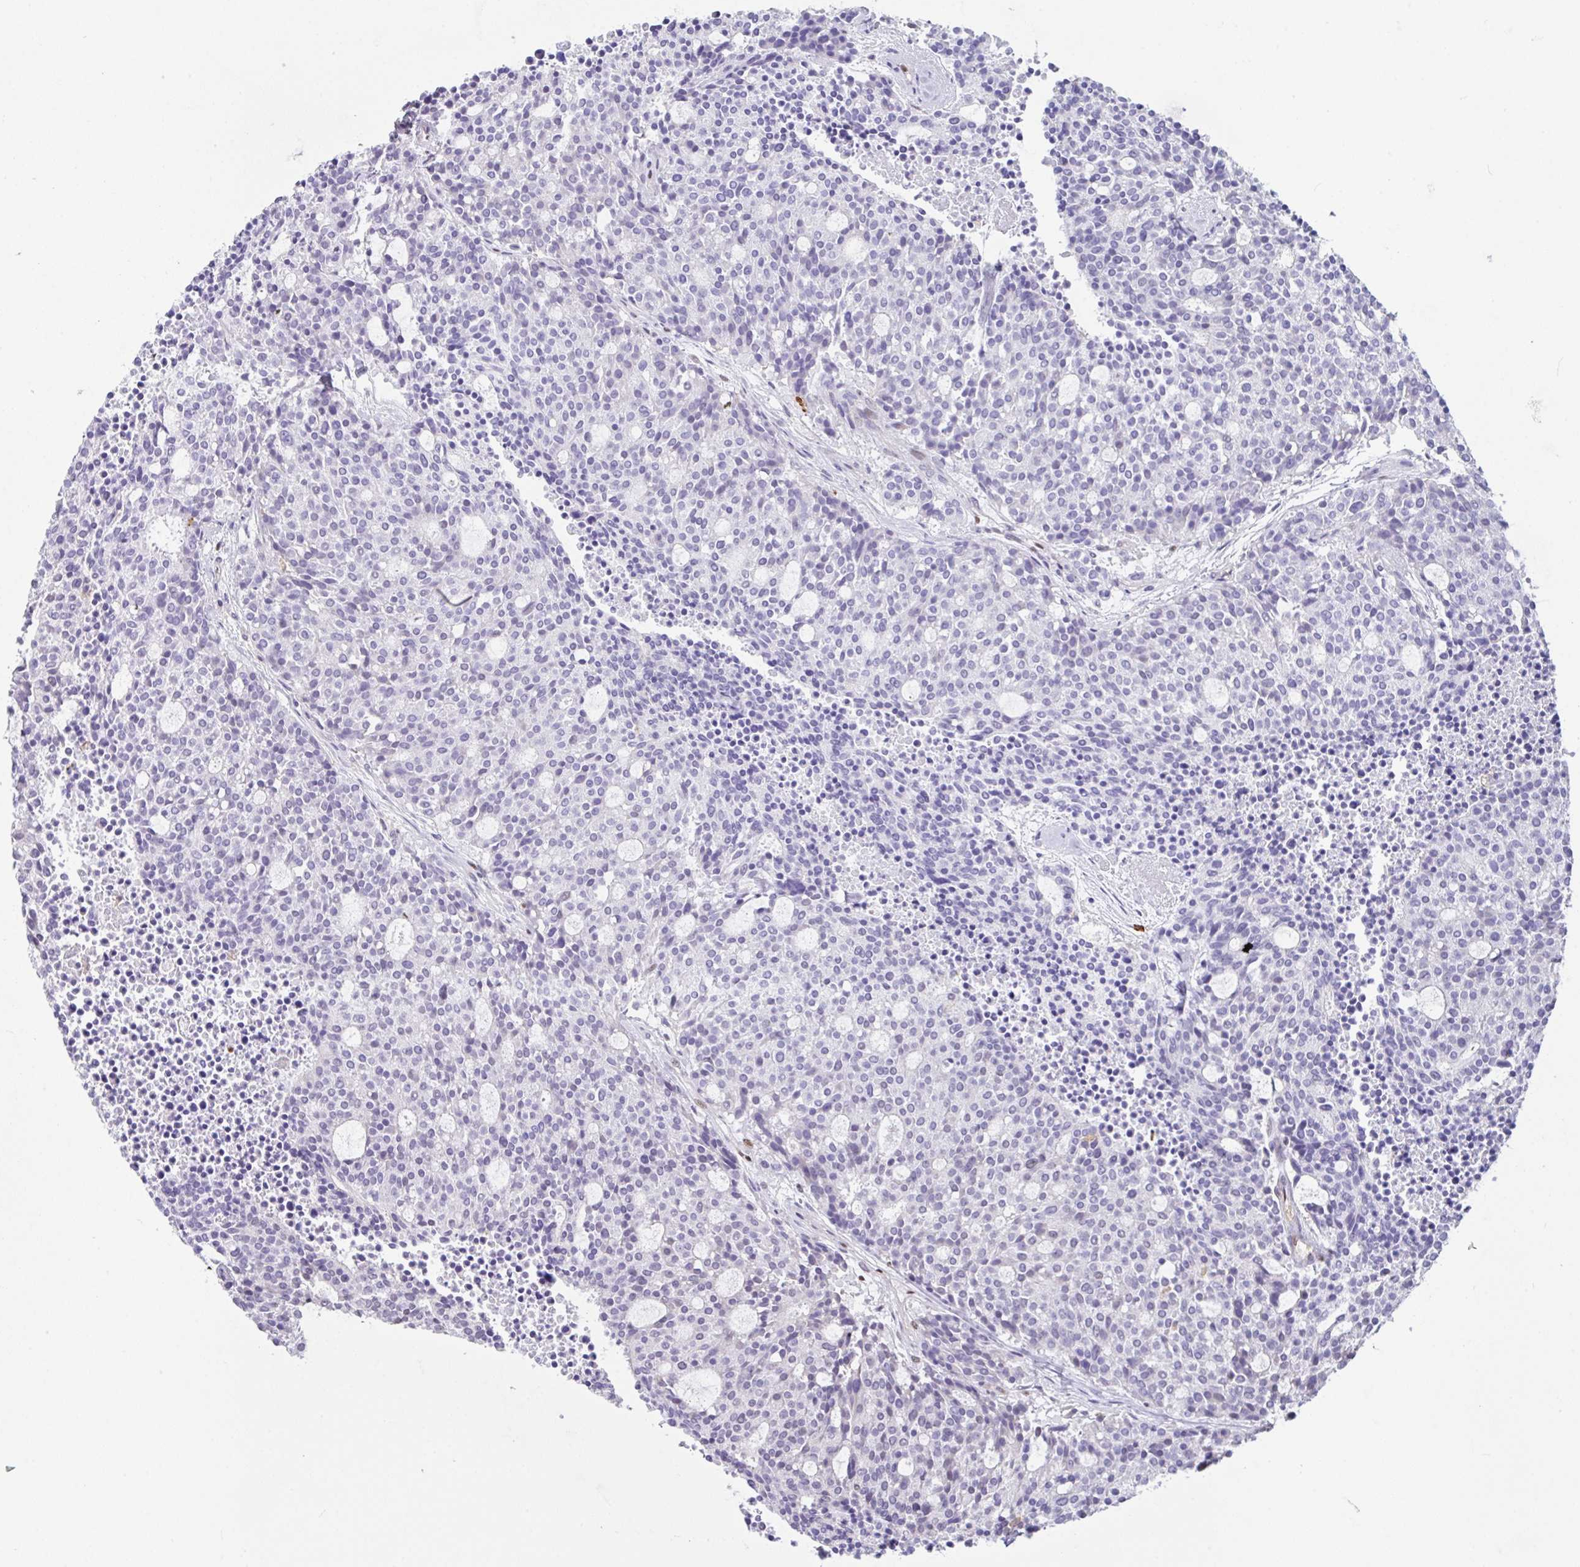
{"staining": {"intensity": "negative", "quantity": "none", "location": "none"}, "tissue": "carcinoid", "cell_type": "Tumor cells", "image_type": "cancer", "snomed": [{"axis": "morphology", "description": "Carcinoid, malignant, NOS"}, {"axis": "topography", "description": "Pancreas"}], "caption": "Photomicrograph shows no protein expression in tumor cells of carcinoid (malignant) tissue.", "gene": "BTBD10", "patient": {"sex": "female", "age": 54}}